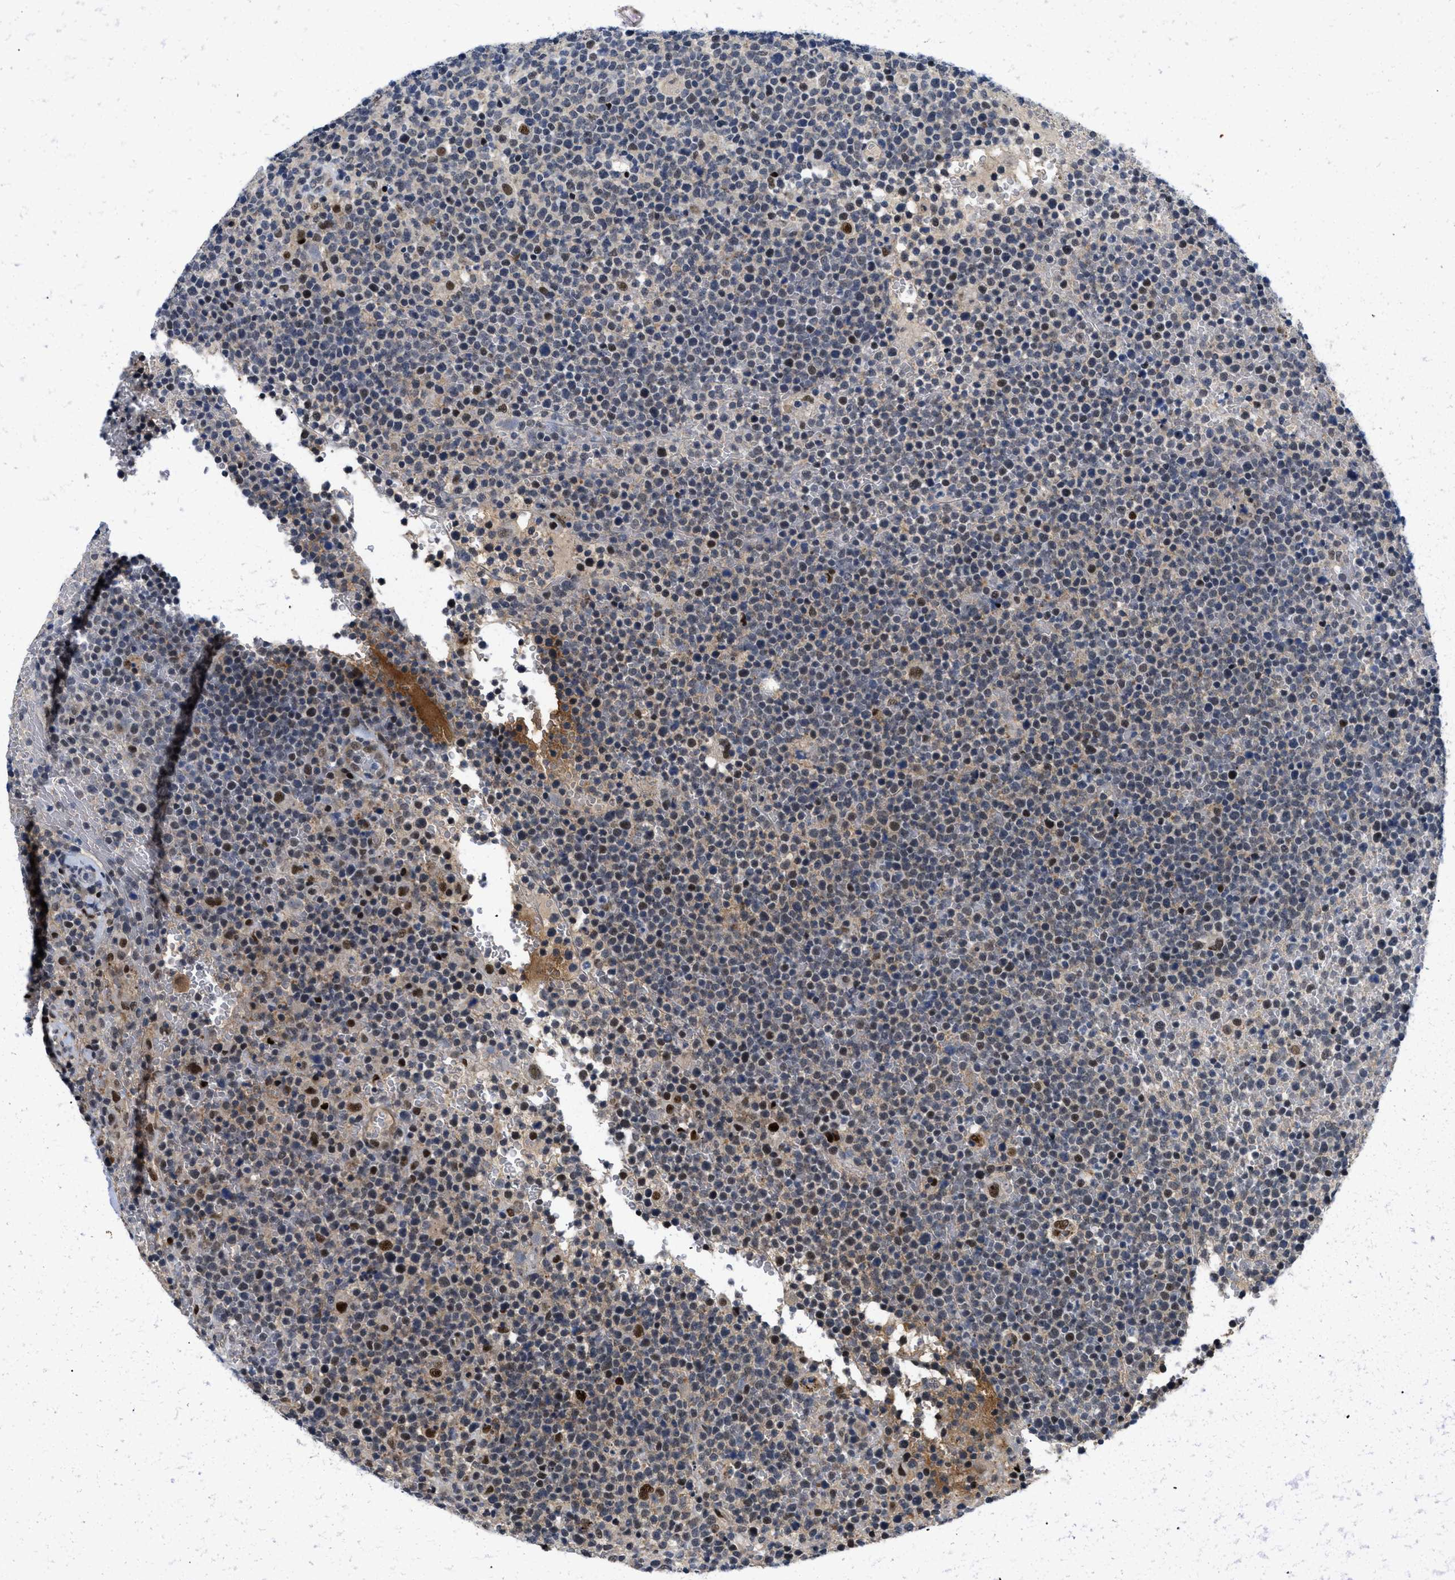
{"staining": {"intensity": "strong", "quantity": "25%-75%", "location": "nuclear"}, "tissue": "lymphoma", "cell_type": "Tumor cells", "image_type": "cancer", "snomed": [{"axis": "morphology", "description": "Malignant lymphoma, non-Hodgkin's type, High grade"}, {"axis": "topography", "description": "Lymph node"}], "caption": "Strong nuclear staining for a protein is seen in about 25%-75% of tumor cells of high-grade malignant lymphoma, non-Hodgkin's type using IHC.", "gene": "SLC29A2", "patient": {"sex": "male", "age": 61}}